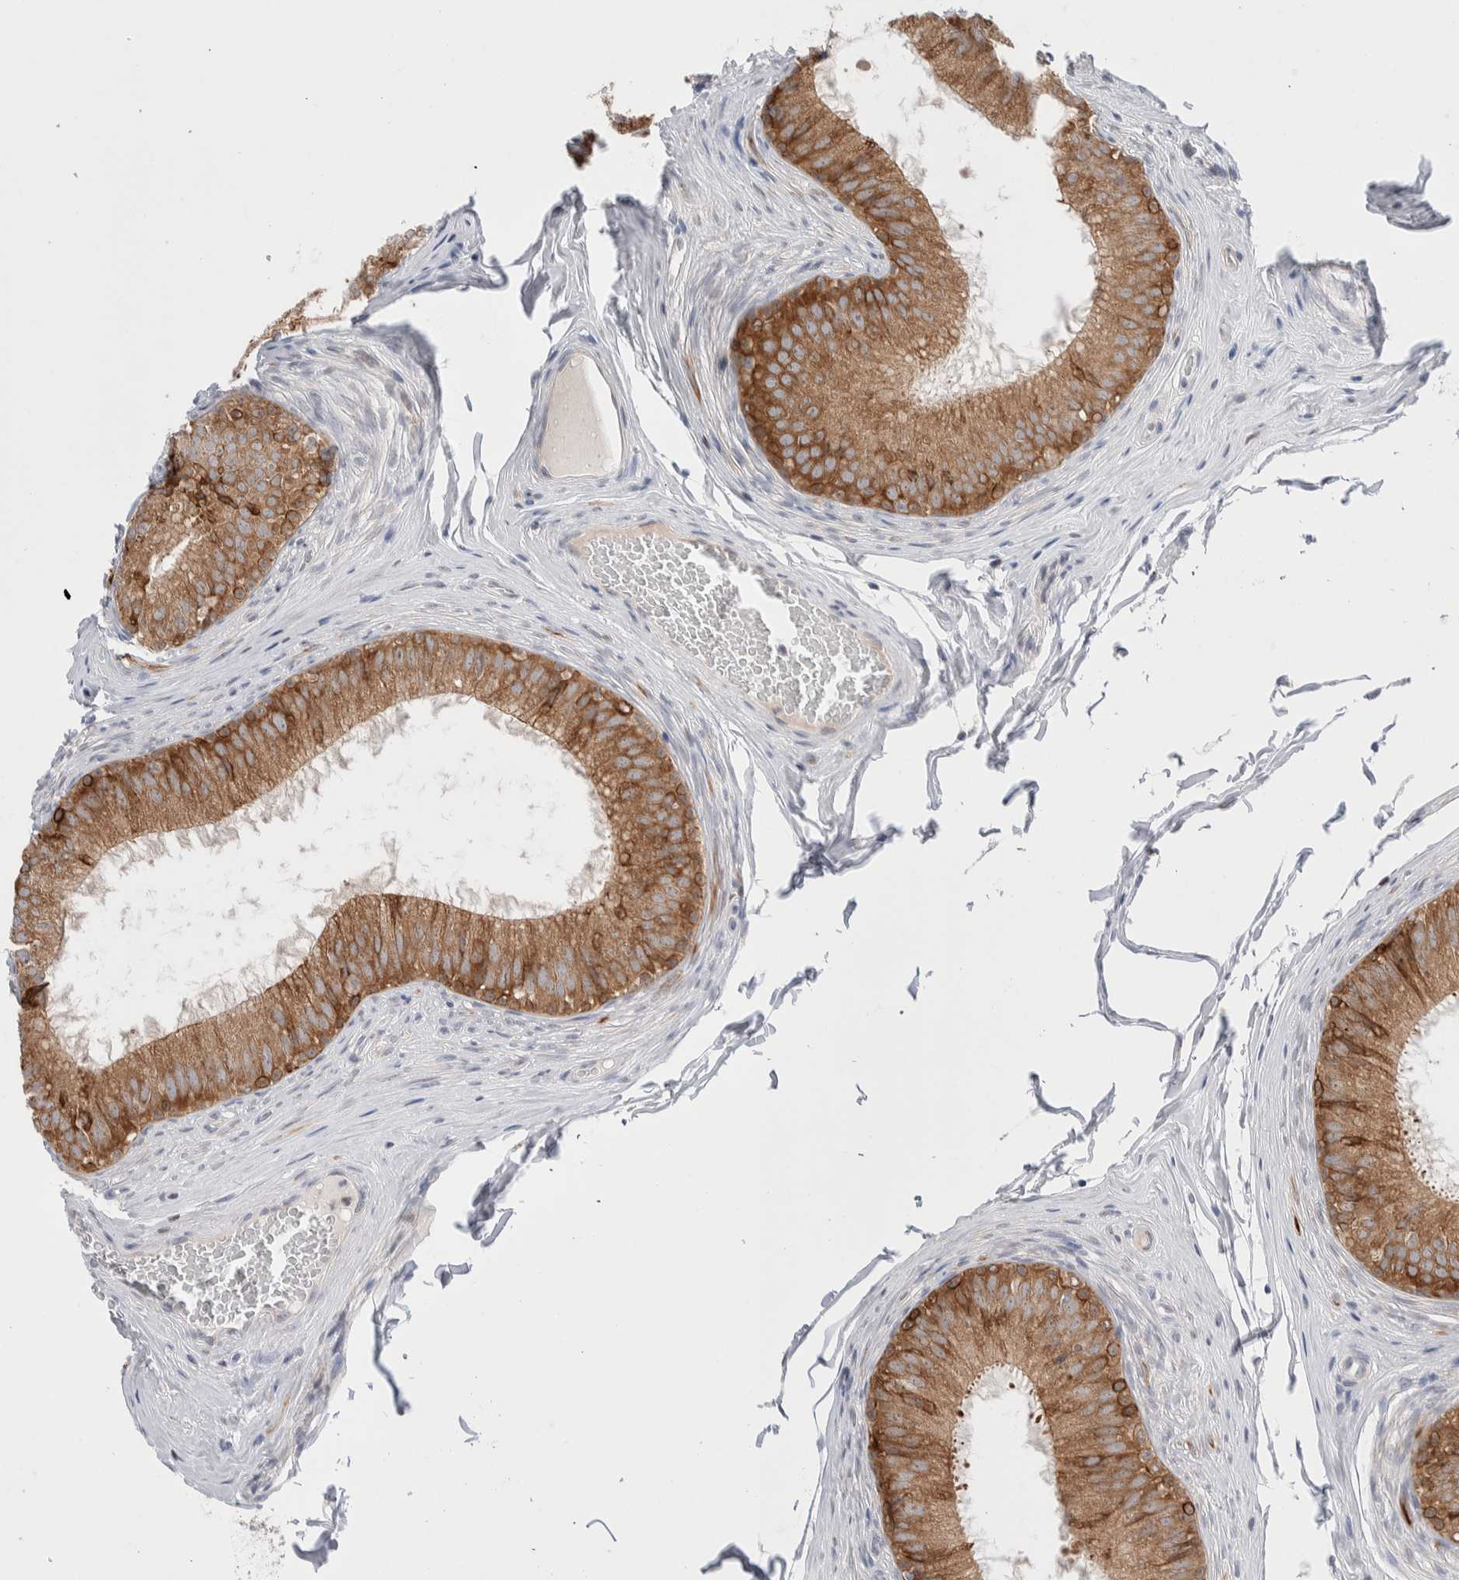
{"staining": {"intensity": "moderate", "quantity": ">75%", "location": "cytoplasmic/membranous"}, "tissue": "epididymis", "cell_type": "Glandular cells", "image_type": "normal", "snomed": [{"axis": "morphology", "description": "Normal tissue, NOS"}, {"axis": "topography", "description": "Epididymis"}], "caption": "Brown immunohistochemical staining in benign epididymis demonstrates moderate cytoplasmic/membranous staining in about >75% of glandular cells.", "gene": "C1orf112", "patient": {"sex": "male", "age": 32}}